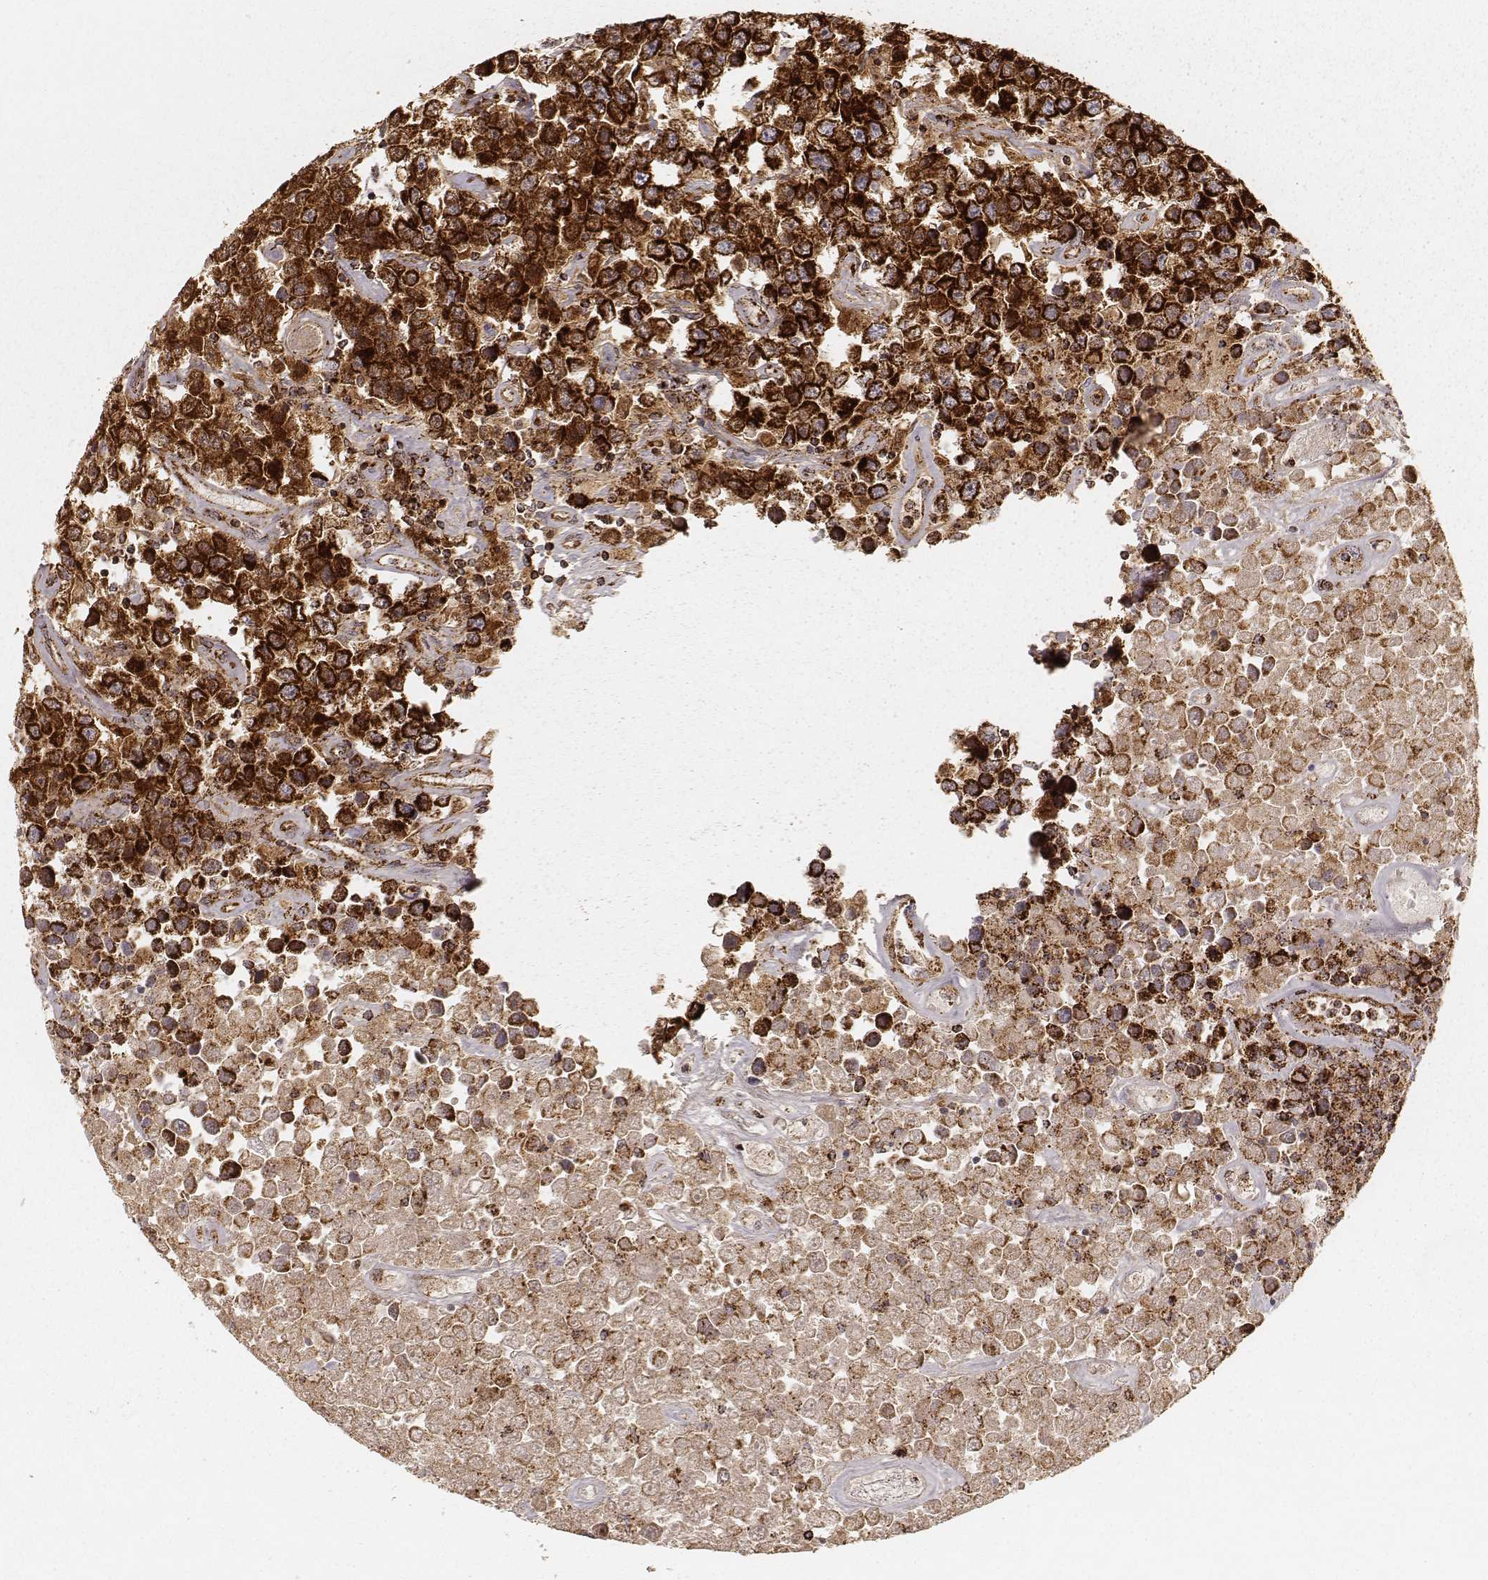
{"staining": {"intensity": "strong", "quantity": ">75%", "location": "cytoplasmic/membranous"}, "tissue": "testis cancer", "cell_type": "Tumor cells", "image_type": "cancer", "snomed": [{"axis": "morphology", "description": "Seminoma, NOS"}, {"axis": "topography", "description": "Testis"}], "caption": "IHC (DAB (3,3'-diaminobenzidine)) staining of human testis cancer (seminoma) exhibits strong cytoplasmic/membranous protein expression in approximately >75% of tumor cells.", "gene": "CS", "patient": {"sex": "male", "age": 52}}